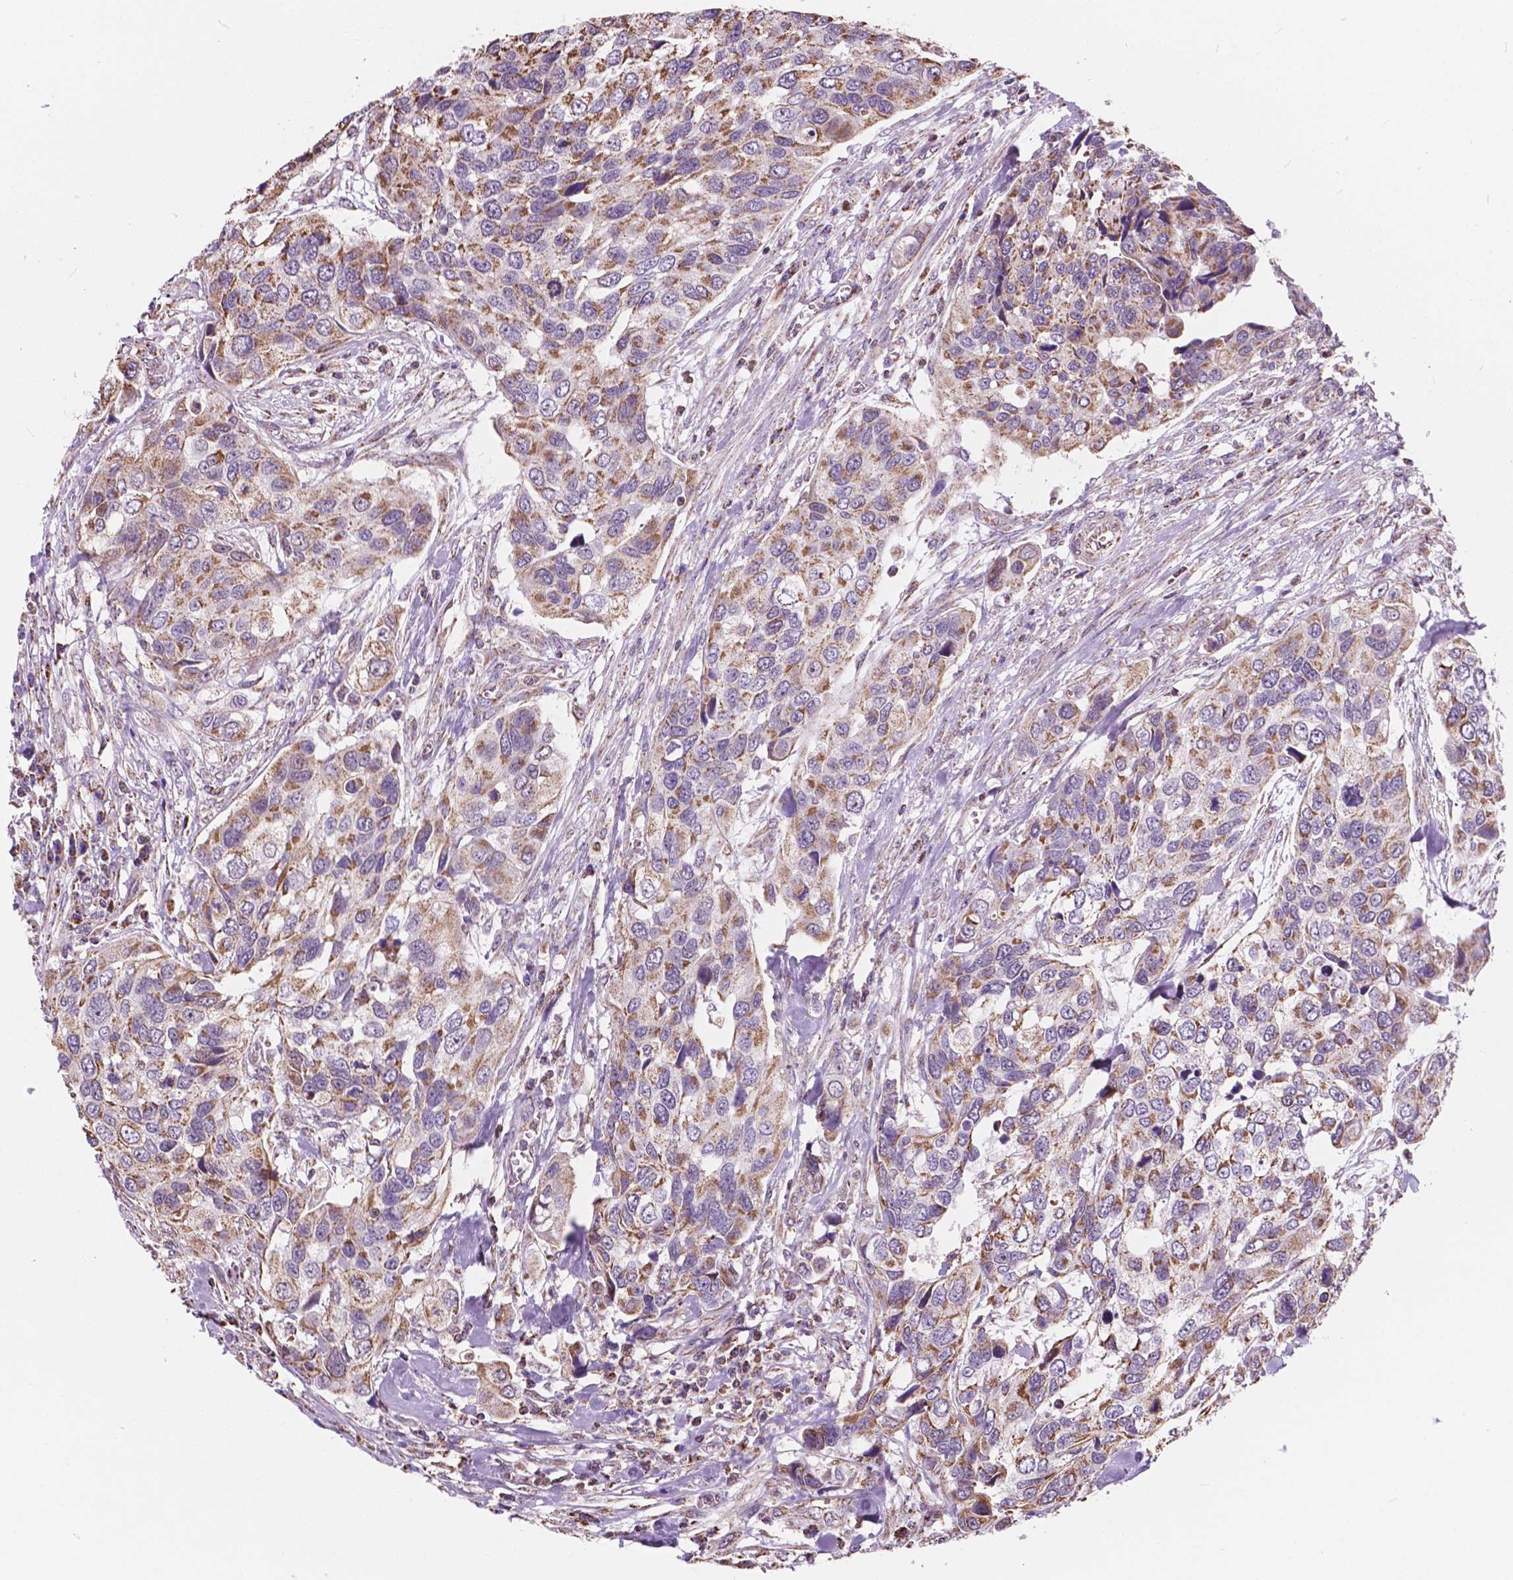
{"staining": {"intensity": "moderate", "quantity": ">75%", "location": "cytoplasmic/membranous"}, "tissue": "urothelial cancer", "cell_type": "Tumor cells", "image_type": "cancer", "snomed": [{"axis": "morphology", "description": "Urothelial carcinoma, High grade"}, {"axis": "topography", "description": "Urinary bladder"}], "caption": "Immunohistochemistry histopathology image of neoplastic tissue: urothelial carcinoma (high-grade) stained using immunohistochemistry shows medium levels of moderate protein expression localized specifically in the cytoplasmic/membranous of tumor cells, appearing as a cytoplasmic/membranous brown color.", "gene": "SCOC", "patient": {"sex": "male", "age": 60}}